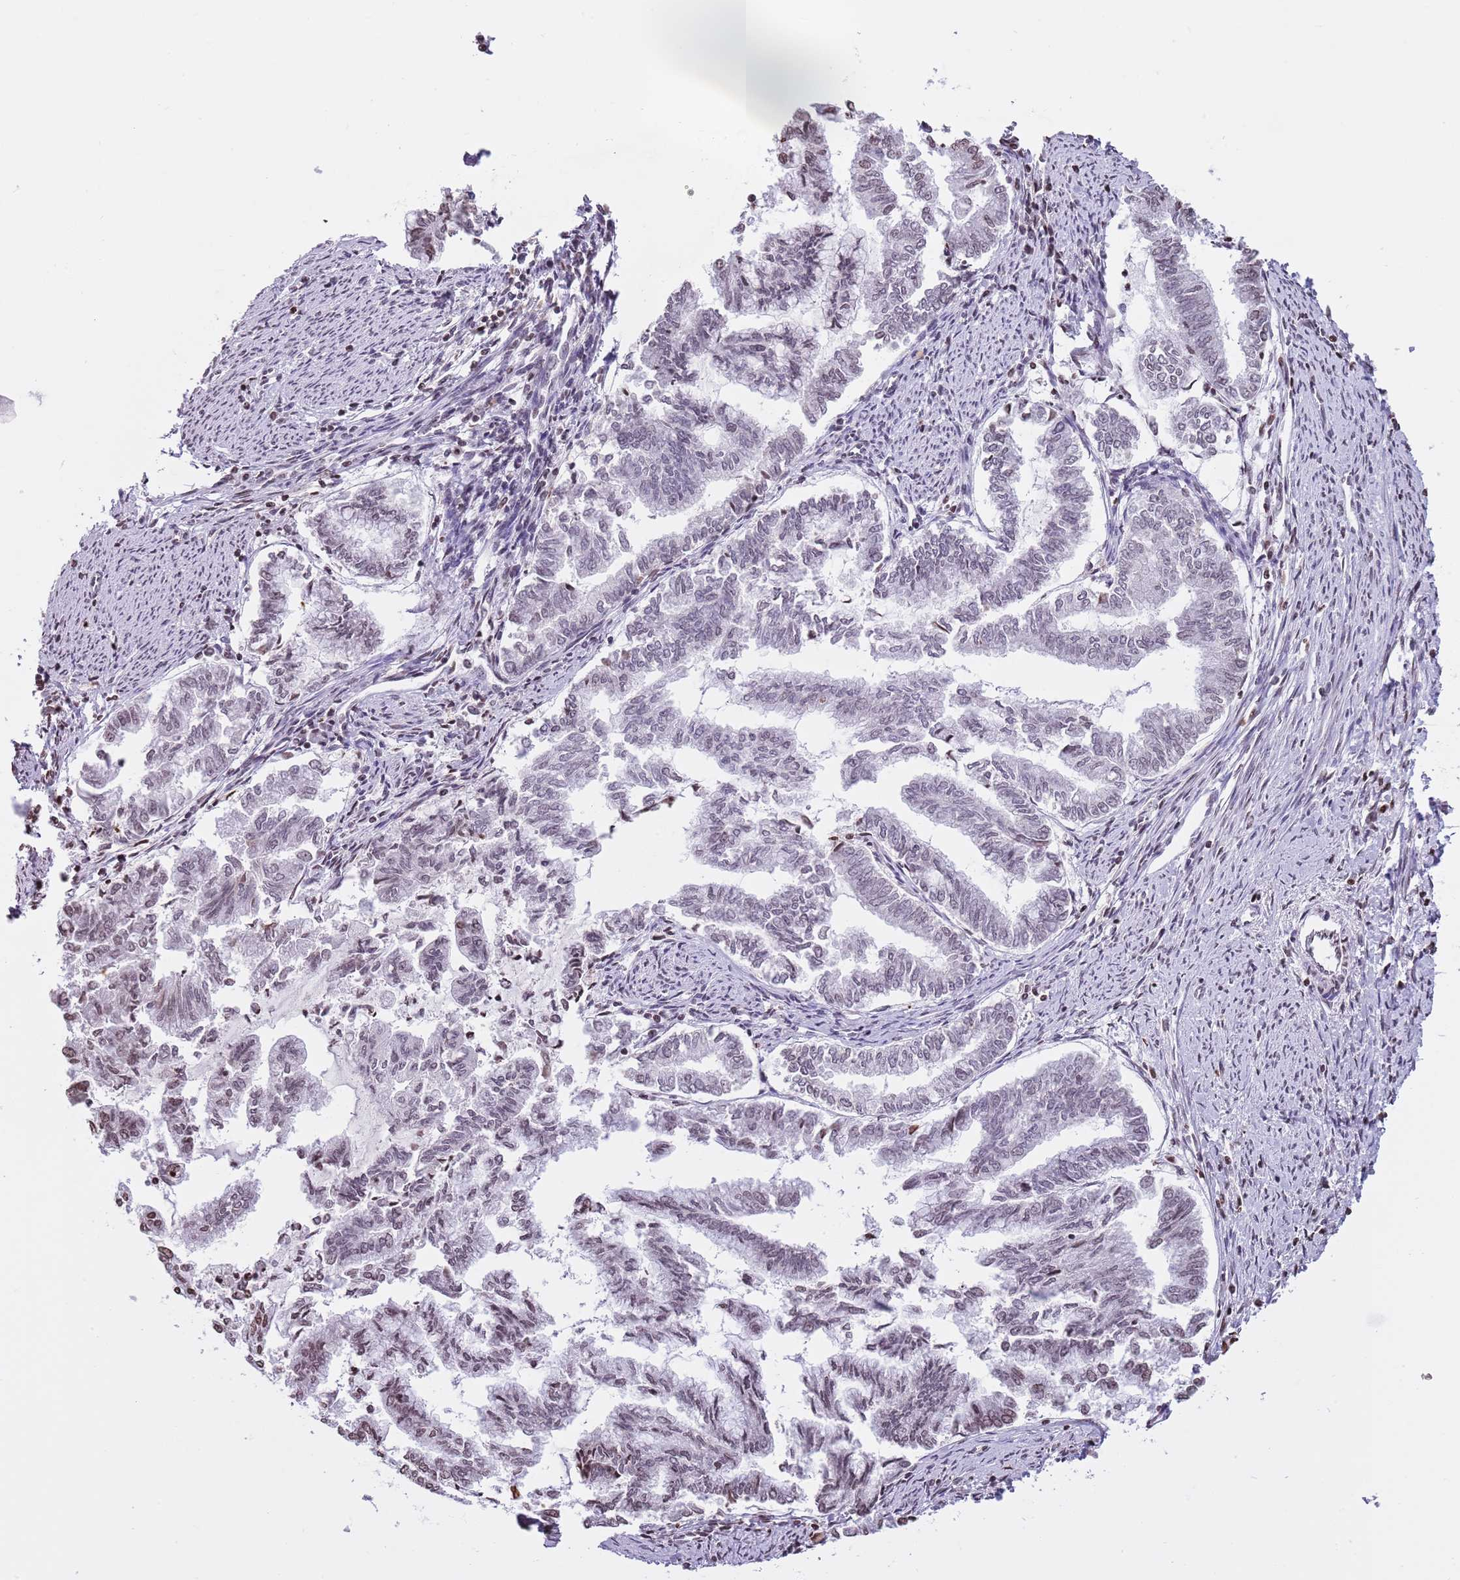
{"staining": {"intensity": "weak", "quantity": "<25%", "location": "nuclear"}, "tissue": "endometrial cancer", "cell_type": "Tumor cells", "image_type": "cancer", "snomed": [{"axis": "morphology", "description": "Adenocarcinoma, NOS"}, {"axis": "topography", "description": "Endometrium"}], "caption": "DAB immunohistochemical staining of human endometrial adenocarcinoma demonstrates no significant expression in tumor cells.", "gene": "KPNA3", "patient": {"sex": "female", "age": 79}}